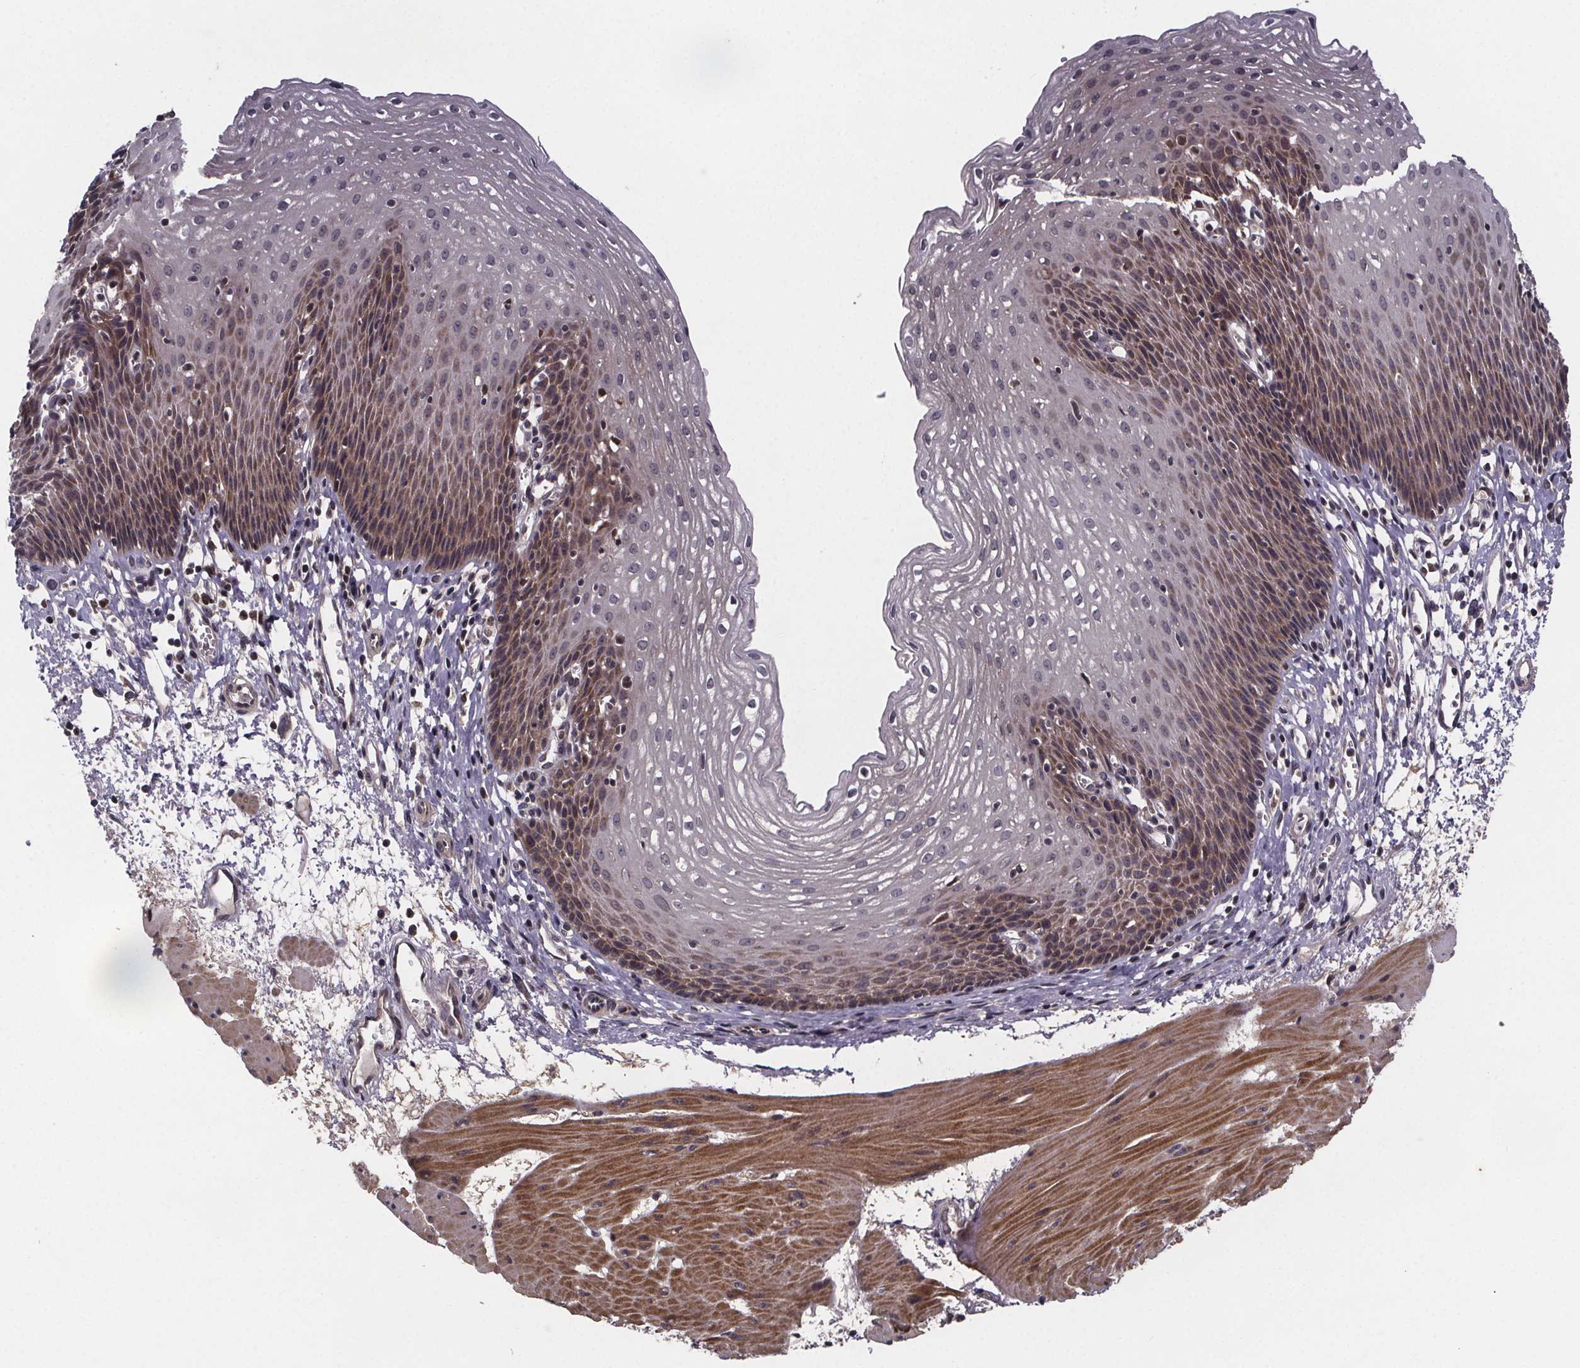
{"staining": {"intensity": "weak", "quantity": "25%-75%", "location": "cytoplasmic/membranous"}, "tissue": "esophagus", "cell_type": "Squamous epithelial cells", "image_type": "normal", "snomed": [{"axis": "morphology", "description": "Normal tissue, NOS"}, {"axis": "topography", "description": "Esophagus"}], "caption": "Protein expression by immunohistochemistry (IHC) exhibits weak cytoplasmic/membranous positivity in approximately 25%-75% of squamous epithelial cells in normal esophagus. (brown staining indicates protein expression, while blue staining denotes nuclei).", "gene": "FN3KRP", "patient": {"sex": "female", "age": 64}}